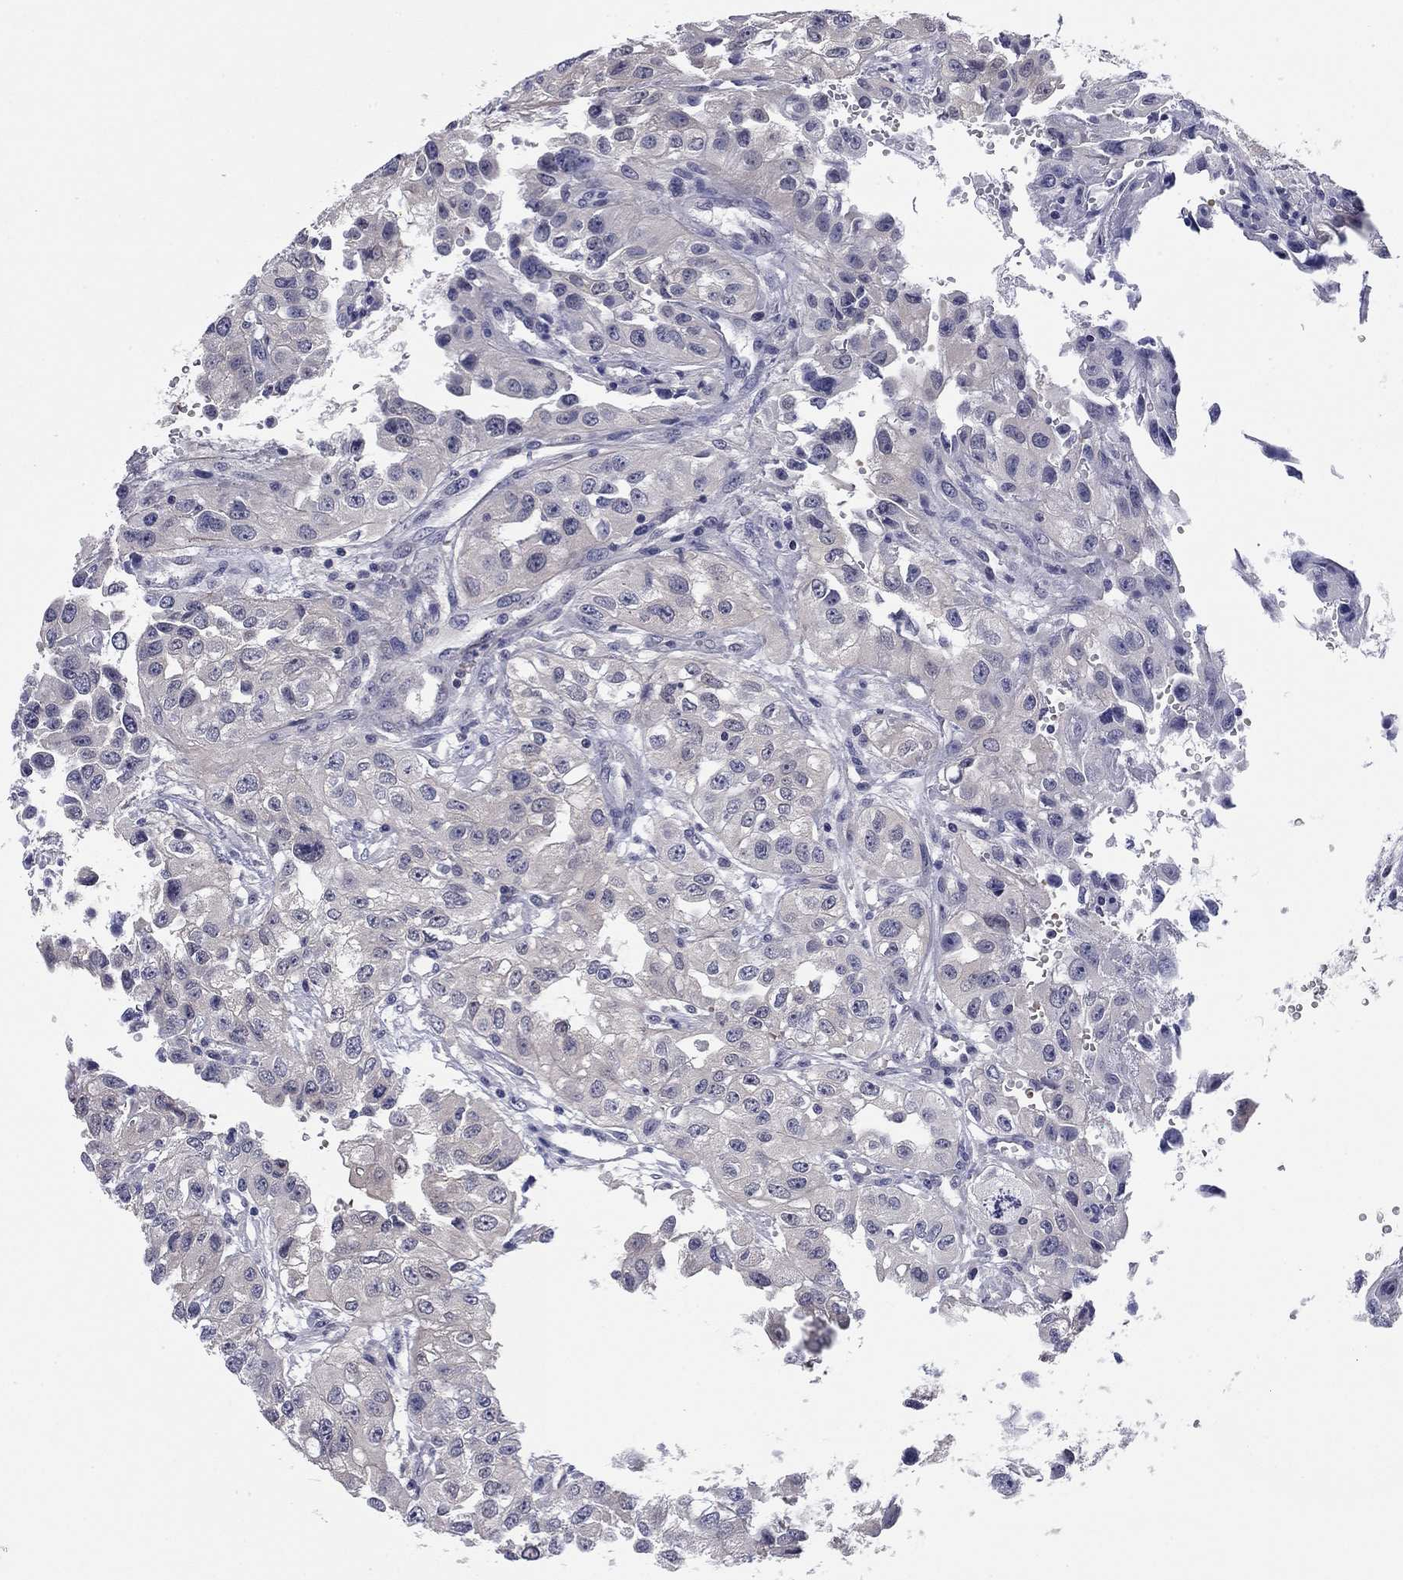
{"staining": {"intensity": "negative", "quantity": "none", "location": "none"}, "tissue": "renal cancer", "cell_type": "Tumor cells", "image_type": "cancer", "snomed": [{"axis": "morphology", "description": "Adenocarcinoma, NOS"}, {"axis": "topography", "description": "Kidney"}], "caption": "High magnification brightfield microscopy of renal adenocarcinoma stained with DAB (3,3'-diaminobenzidine) (brown) and counterstained with hematoxylin (blue): tumor cells show no significant positivity. (DAB immunohistochemistry (IHC) visualized using brightfield microscopy, high magnification).", "gene": "REXO5", "patient": {"sex": "male", "age": 64}}